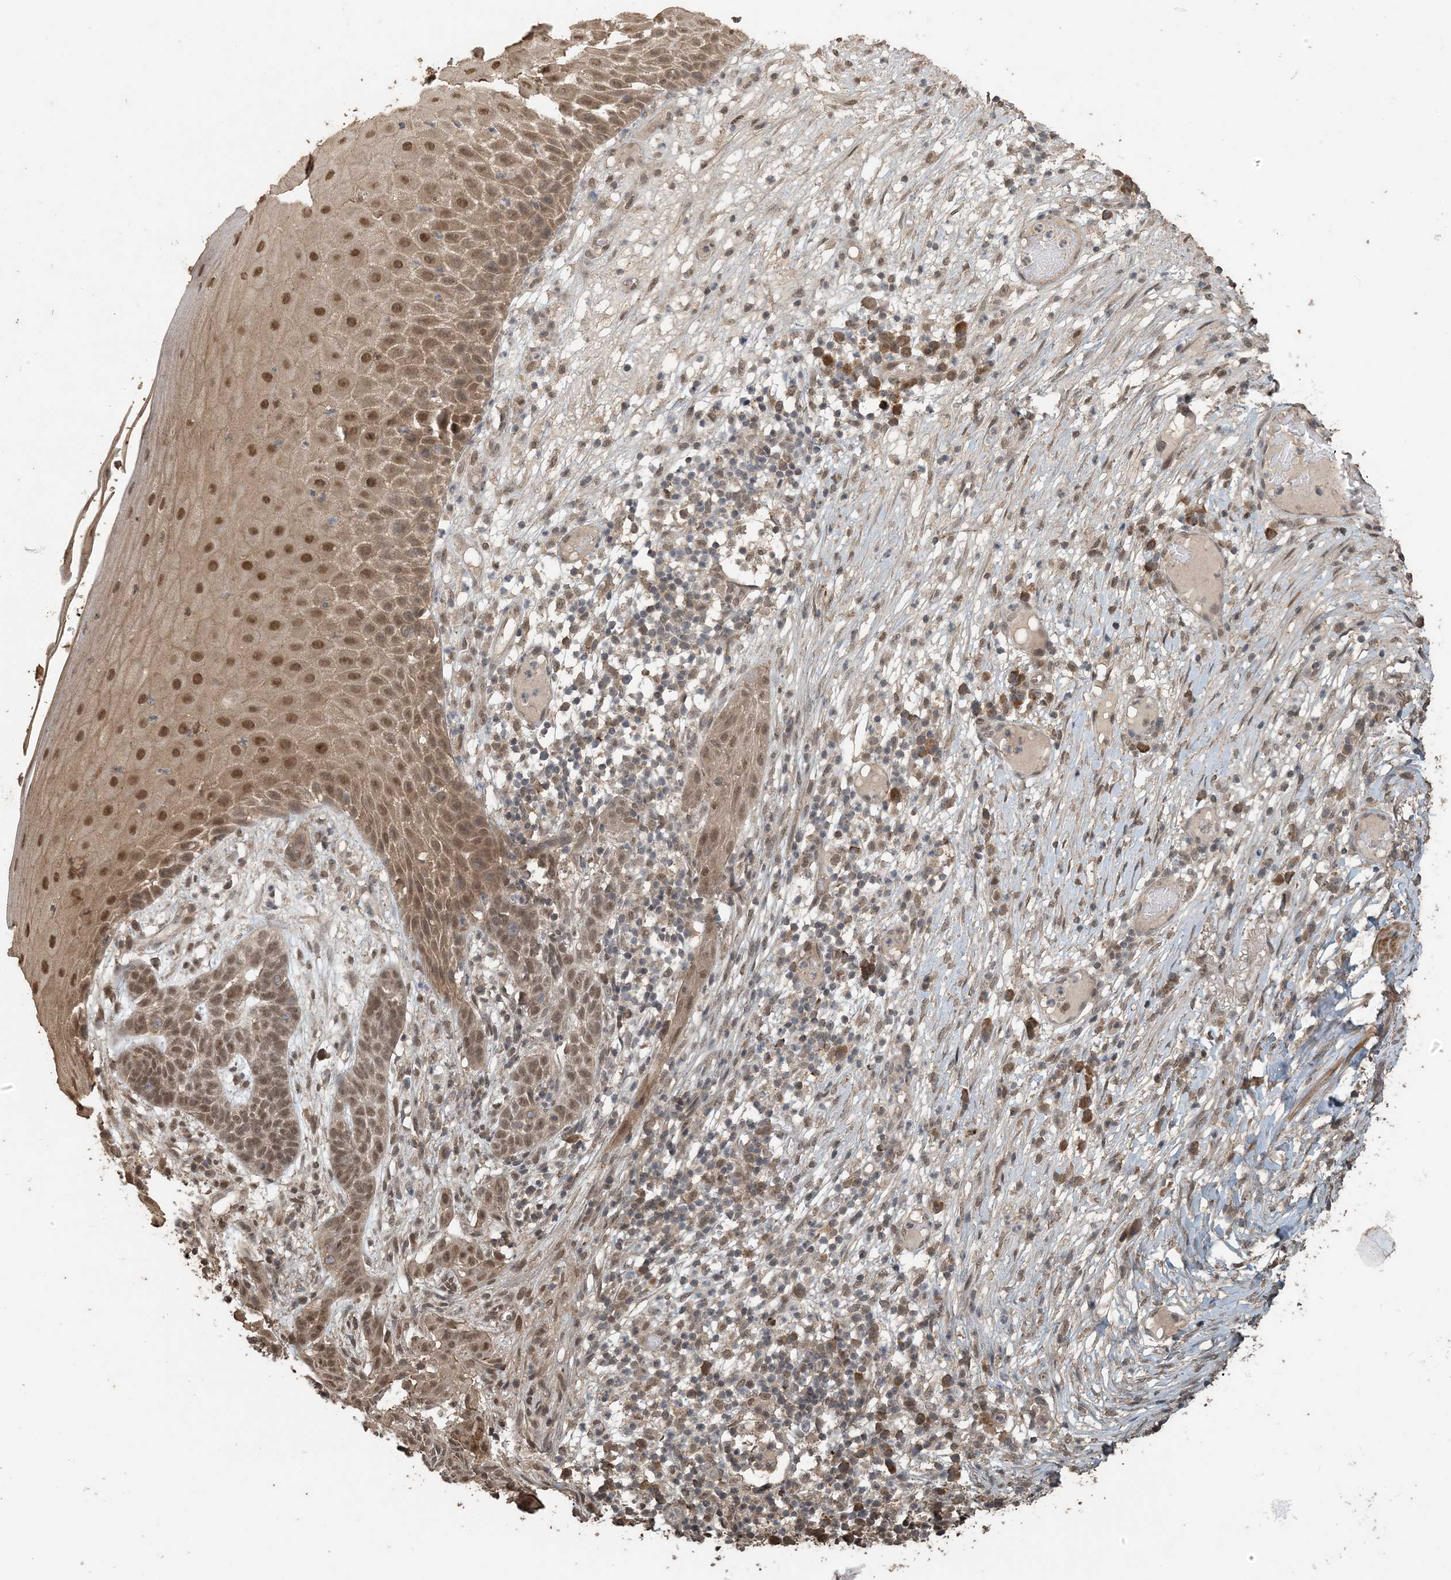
{"staining": {"intensity": "moderate", "quantity": ">75%", "location": "nuclear"}, "tissue": "skin cancer", "cell_type": "Tumor cells", "image_type": "cancer", "snomed": [{"axis": "morphology", "description": "Normal tissue, NOS"}, {"axis": "morphology", "description": "Basal cell carcinoma"}, {"axis": "topography", "description": "Skin"}], "caption": "Human skin basal cell carcinoma stained for a protein (brown) displays moderate nuclear positive staining in approximately >75% of tumor cells.", "gene": "ZC3H12A", "patient": {"sex": "male", "age": 64}}